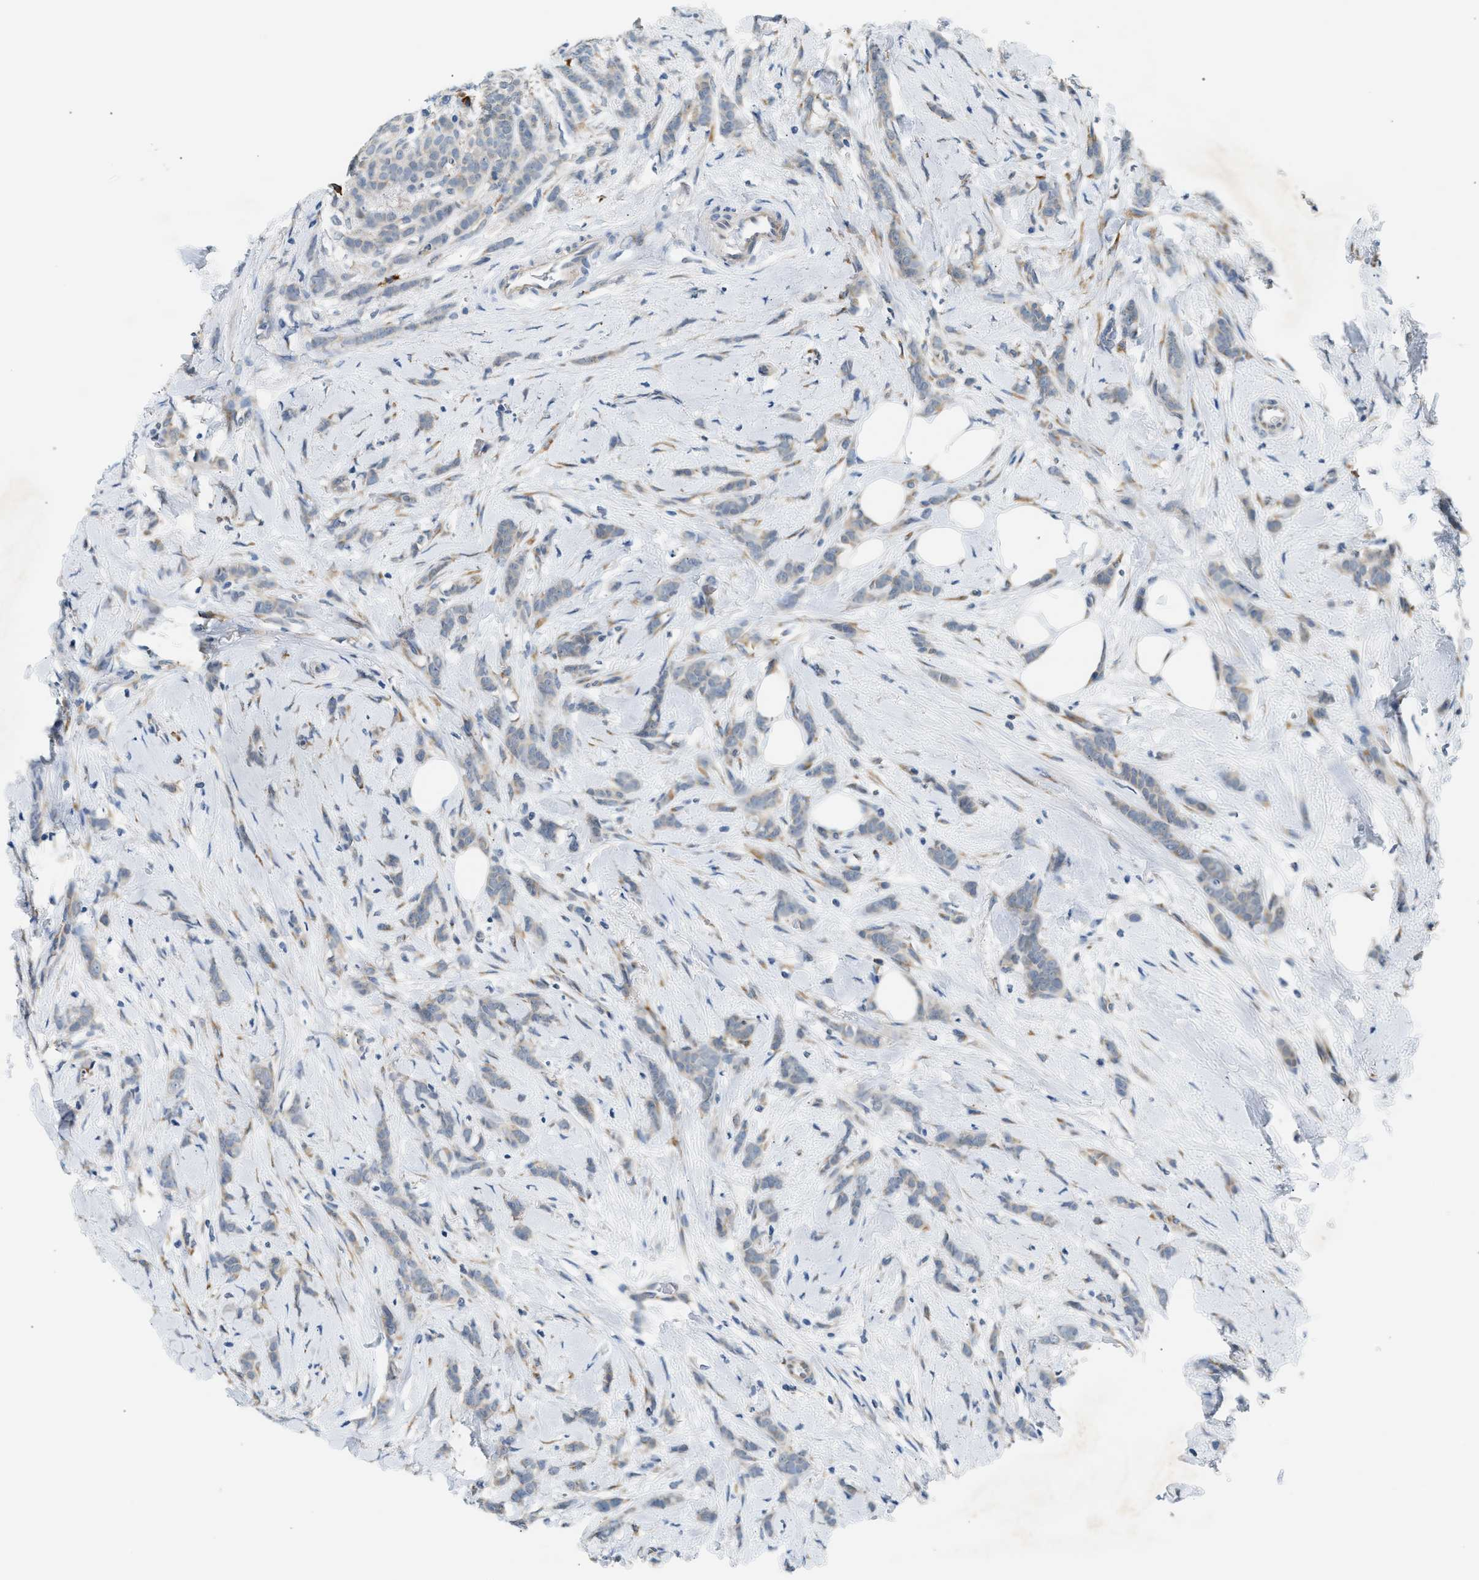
{"staining": {"intensity": "weak", "quantity": ">75%", "location": "cytoplasmic/membranous"}, "tissue": "breast cancer", "cell_type": "Tumor cells", "image_type": "cancer", "snomed": [{"axis": "morphology", "description": "Lobular carcinoma, in situ"}, {"axis": "morphology", "description": "Lobular carcinoma"}, {"axis": "topography", "description": "Breast"}], "caption": "Brown immunohistochemical staining in human breast cancer displays weak cytoplasmic/membranous staining in approximately >75% of tumor cells. The protein is shown in brown color, while the nuclei are stained blue.", "gene": "KCNC2", "patient": {"sex": "female", "age": 41}}